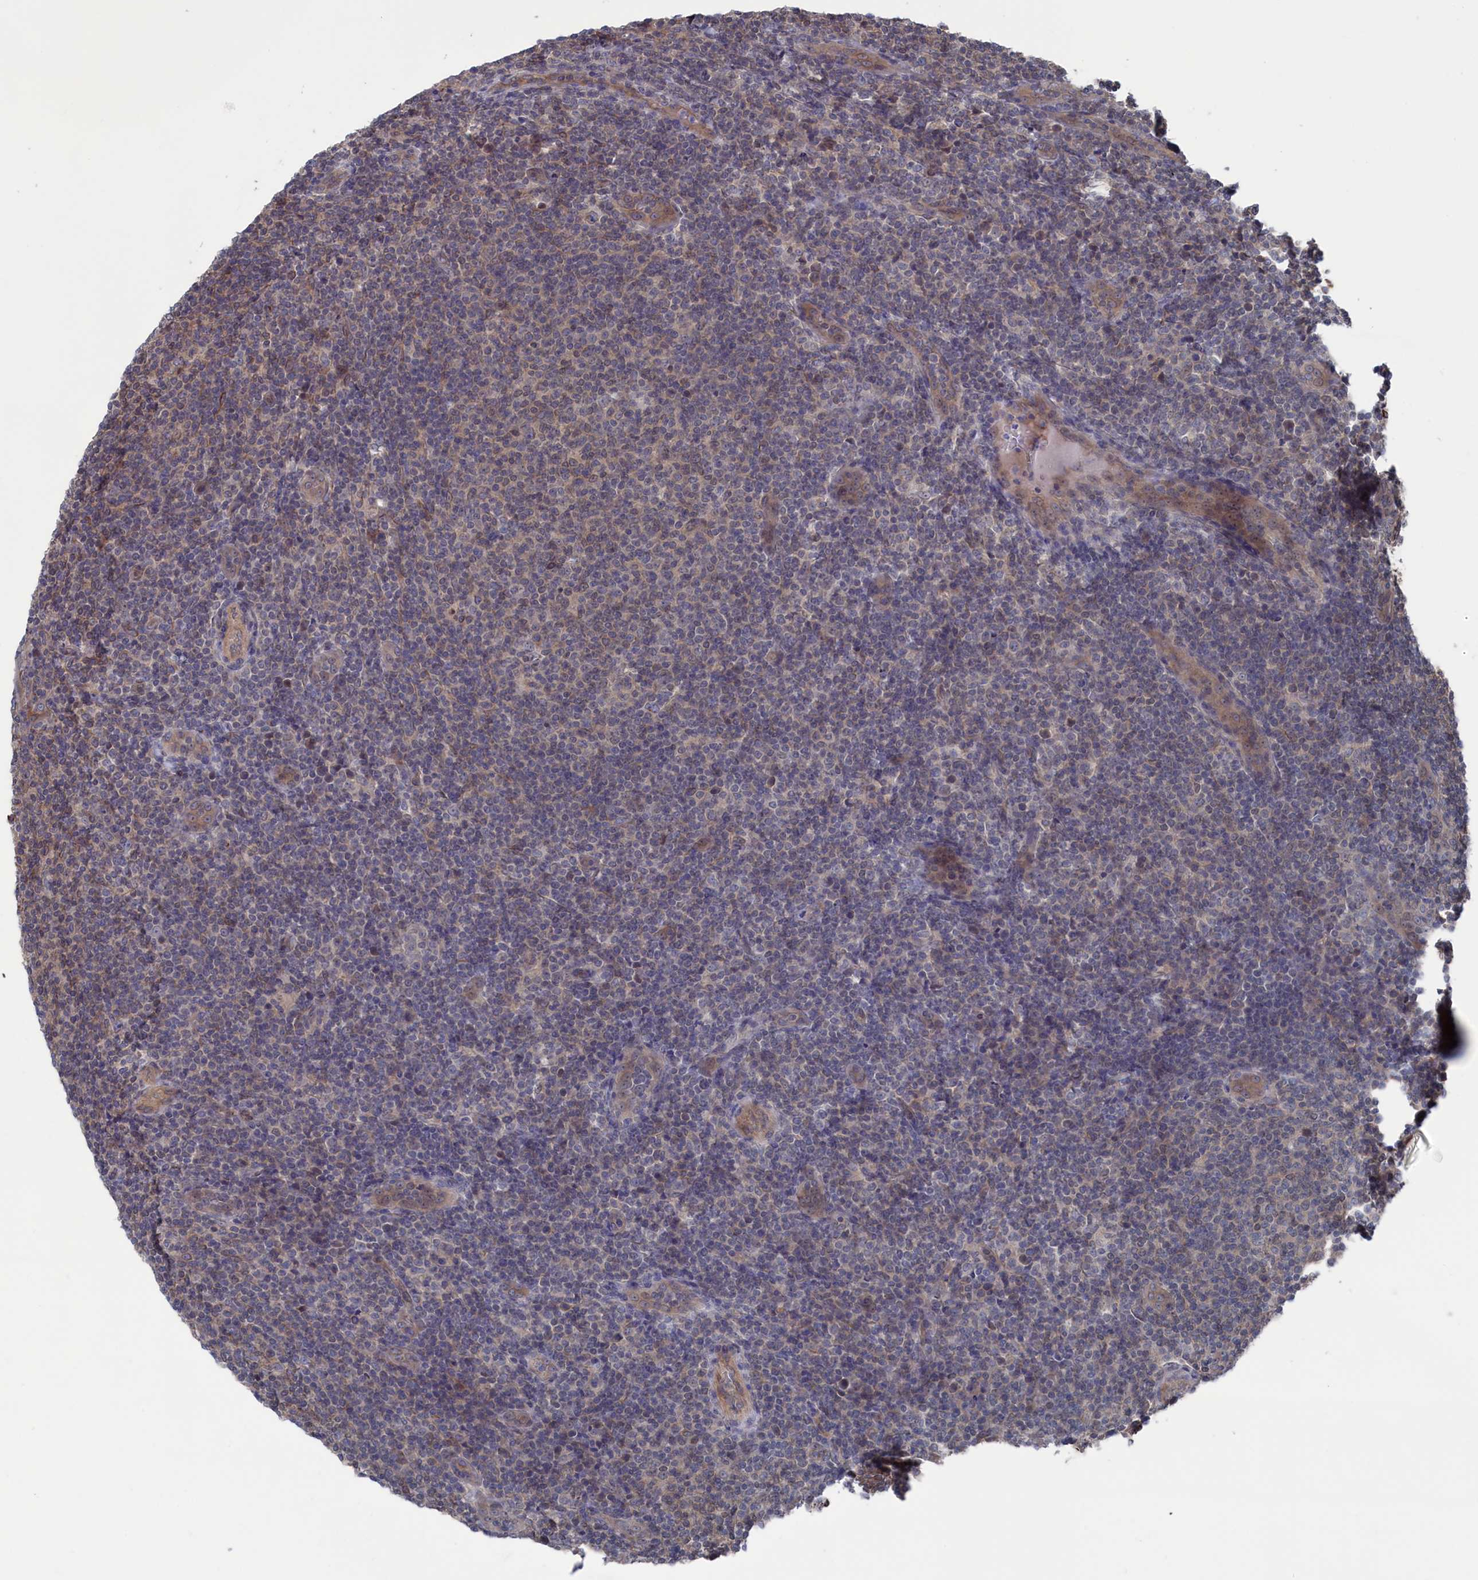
{"staining": {"intensity": "negative", "quantity": "none", "location": "none"}, "tissue": "lymphoma", "cell_type": "Tumor cells", "image_type": "cancer", "snomed": [{"axis": "morphology", "description": "Malignant lymphoma, non-Hodgkin's type, Low grade"}, {"axis": "topography", "description": "Lymph node"}], "caption": "Histopathology image shows no significant protein expression in tumor cells of lymphoma.", "gene": "NUTF2", "patient": {"sex": "male", "age": 66}}